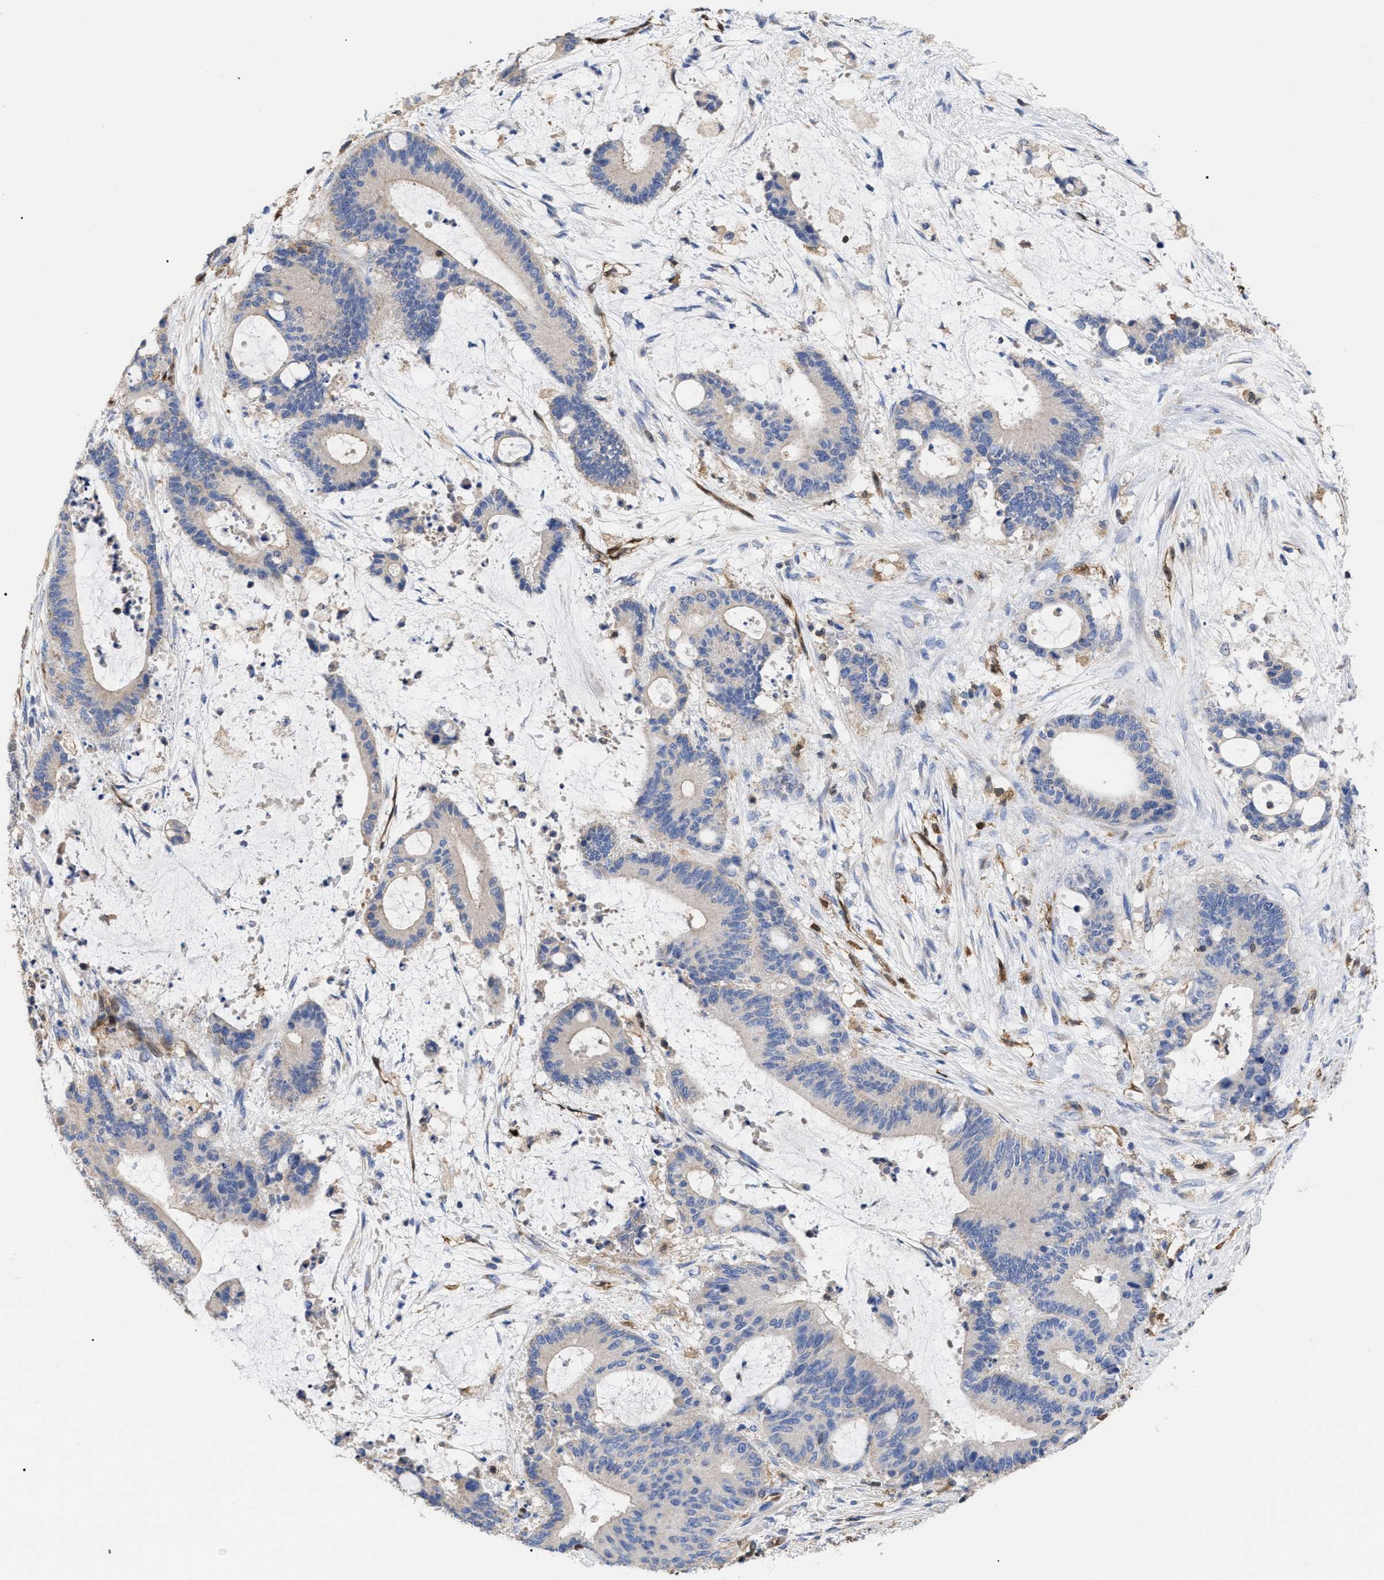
{"staining": {"intensity": "negative", "quantity": "none", "location": "none"}, "tissue": "liver cancer", "cell_type": "Tumor cells", "image_type": "cancer", "snomed": [{"axis": "morphology", "description": "Normal tissue, NOS"}, {"axis": "morphology", "description": "Cholangiocarcinoma"}, {"axis": "topography", "description": "Liver"}, {"axis": "topography", "description": "Peripheral nerve tissue"}], "caption": "This is an immunohistochemistry (IHC) histopathology image of human liver cancer (cholangiocarcinoma). There is no expression in tumor cells.", "gene": "GIMAP4", "patient": {"sex": "female", "age": 73}}